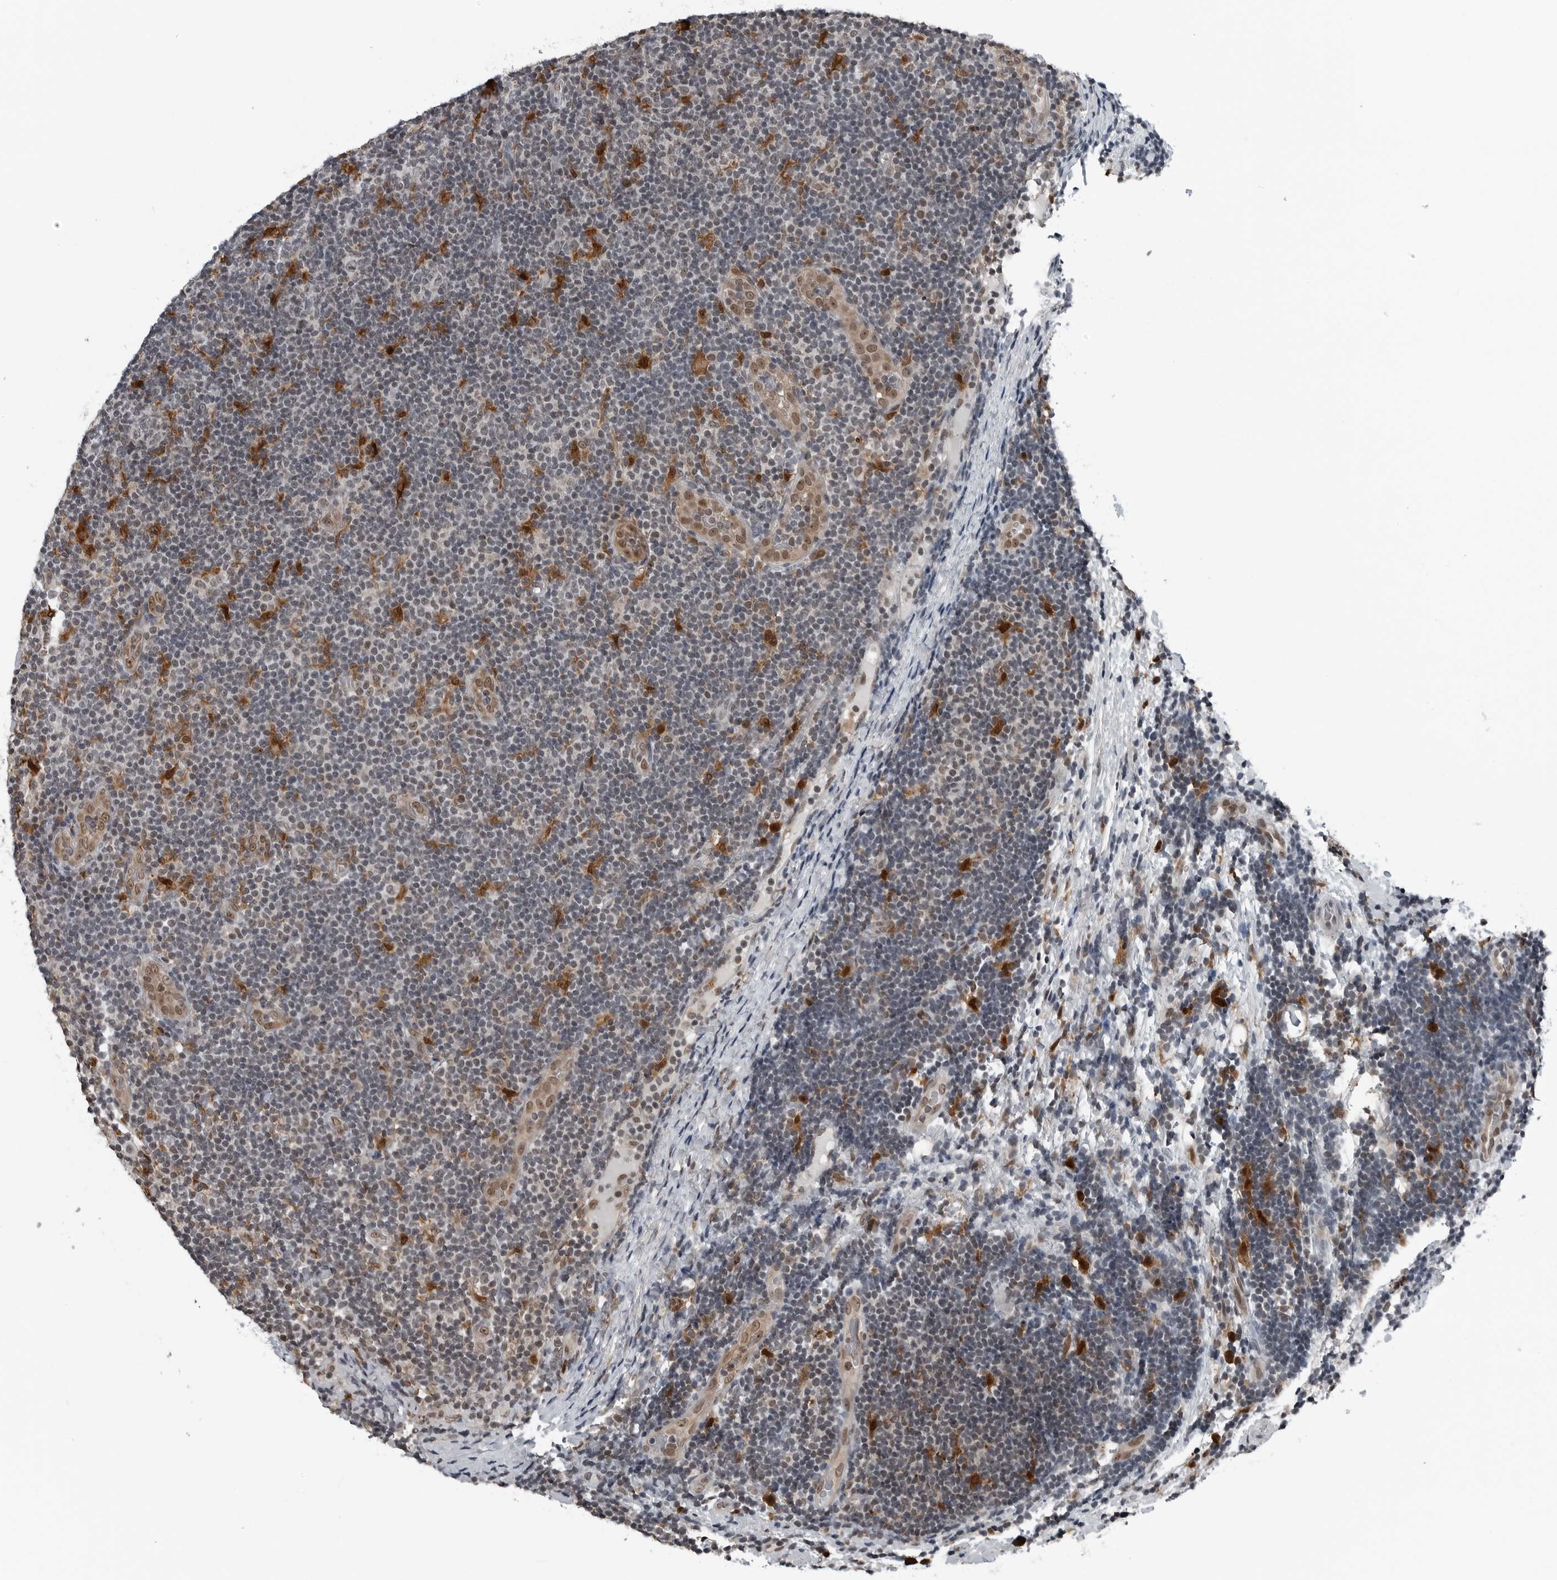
{"staining": {"intensity": "negative", "quantity": "none", "location": "none"}, "tissue": "lymphoma", "cell_type": "Tumor cells", "image_type": "cancer", "snomed": [{"axis": "morphology", "description": "Malignant lymphoma, non-Hodgkin's type, Low grade"}, {"axis": "topography", "description": "Lymph node"}], "caption": "This is an immunohistochemistry (IHC) image of human lymphoma. There is no staining in tumor cells.", "gene": "AKR1A1", "patient": {"sex": "male", "age": 83}}